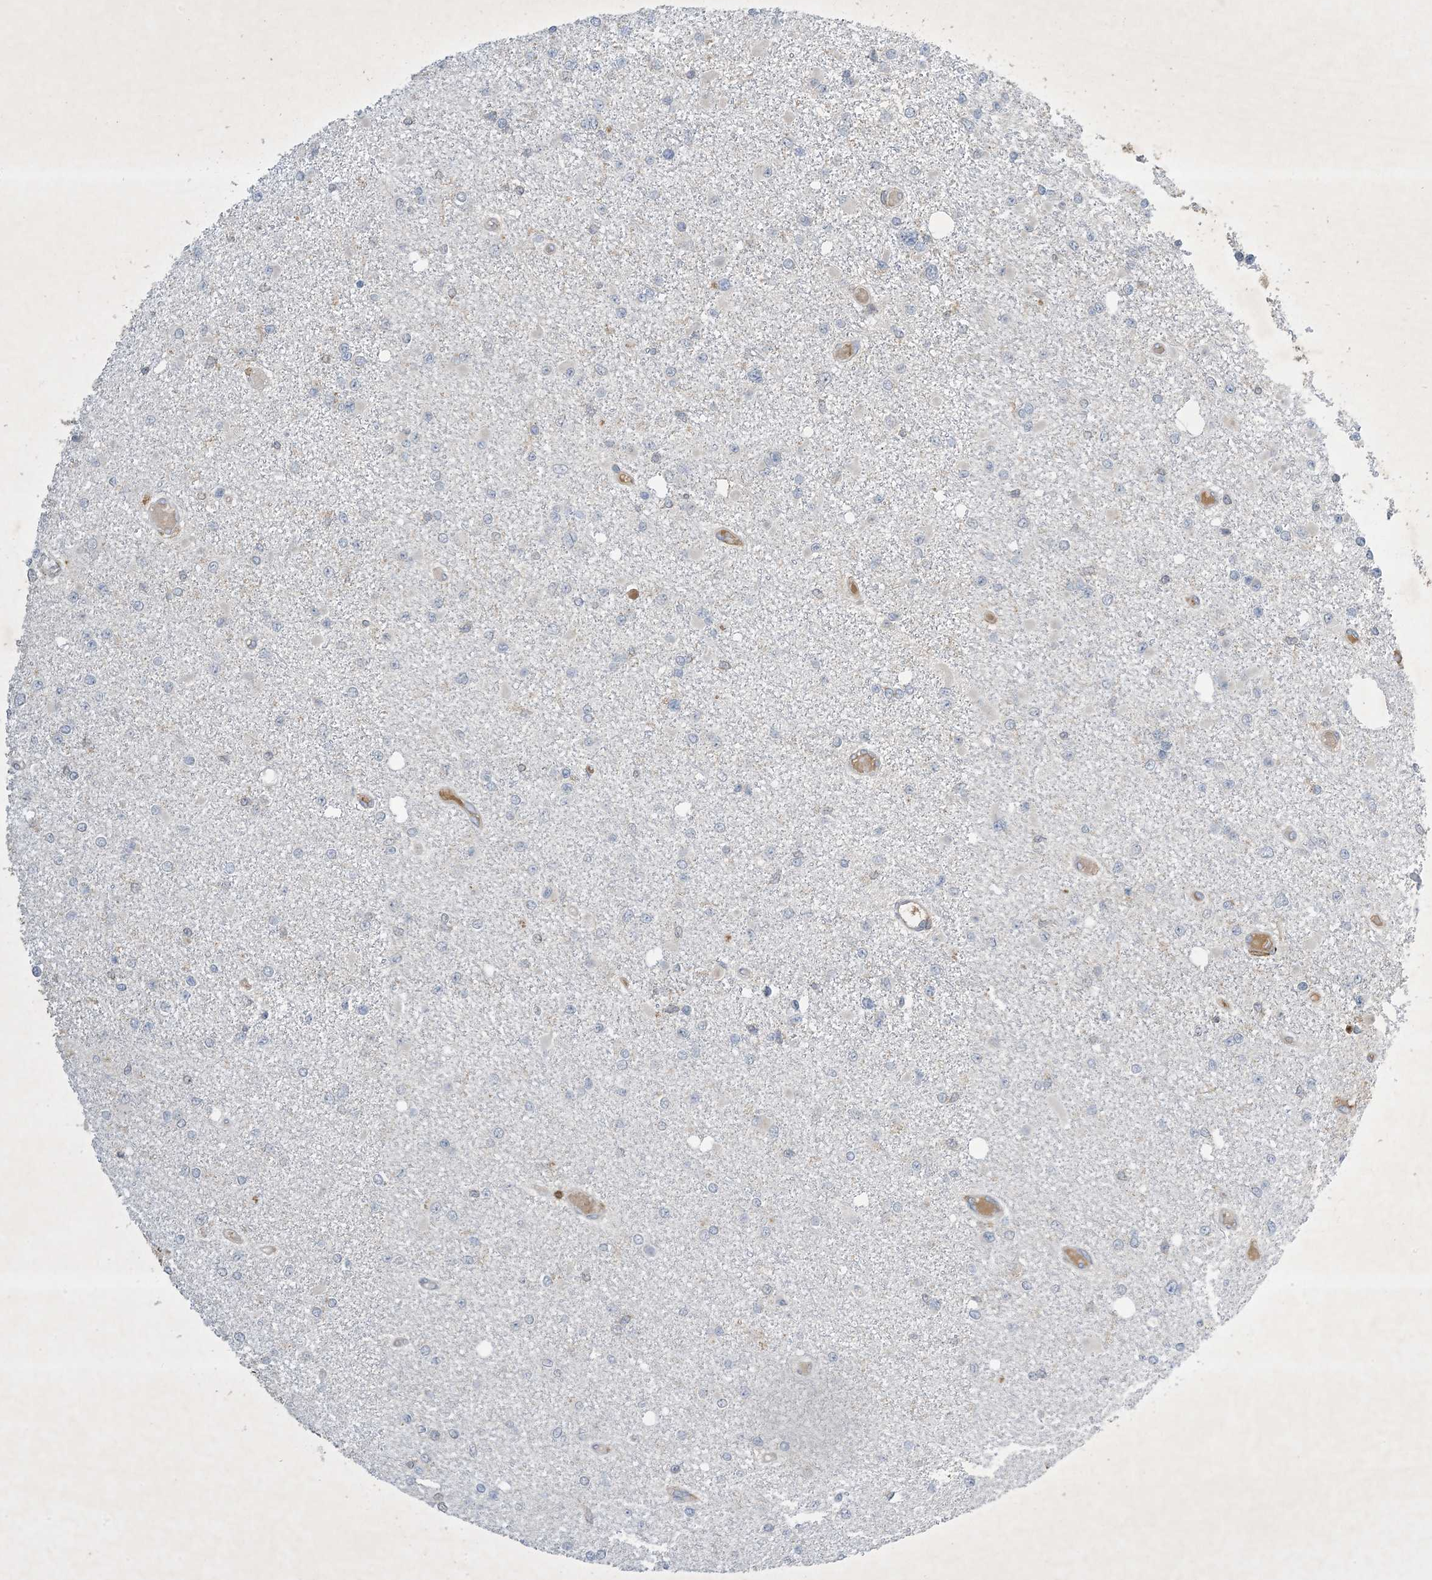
{"staining": {"intensity": "negative", "quantity": "none", "location": "none"}, "tissue": "glioma", "cell_type": "Tumor cells", "image_type": "cancer", "snomed": [{"axis": "morphology", "description": "Glioma, malignant, Low grade"}, {"axis": "topography", "description": "Brain"}], "caption": "Tumor cells show no significant expression in malignant glioma (low-grade).", "gene": "AK9", "patient": {"sex": "female", "age": 22}}